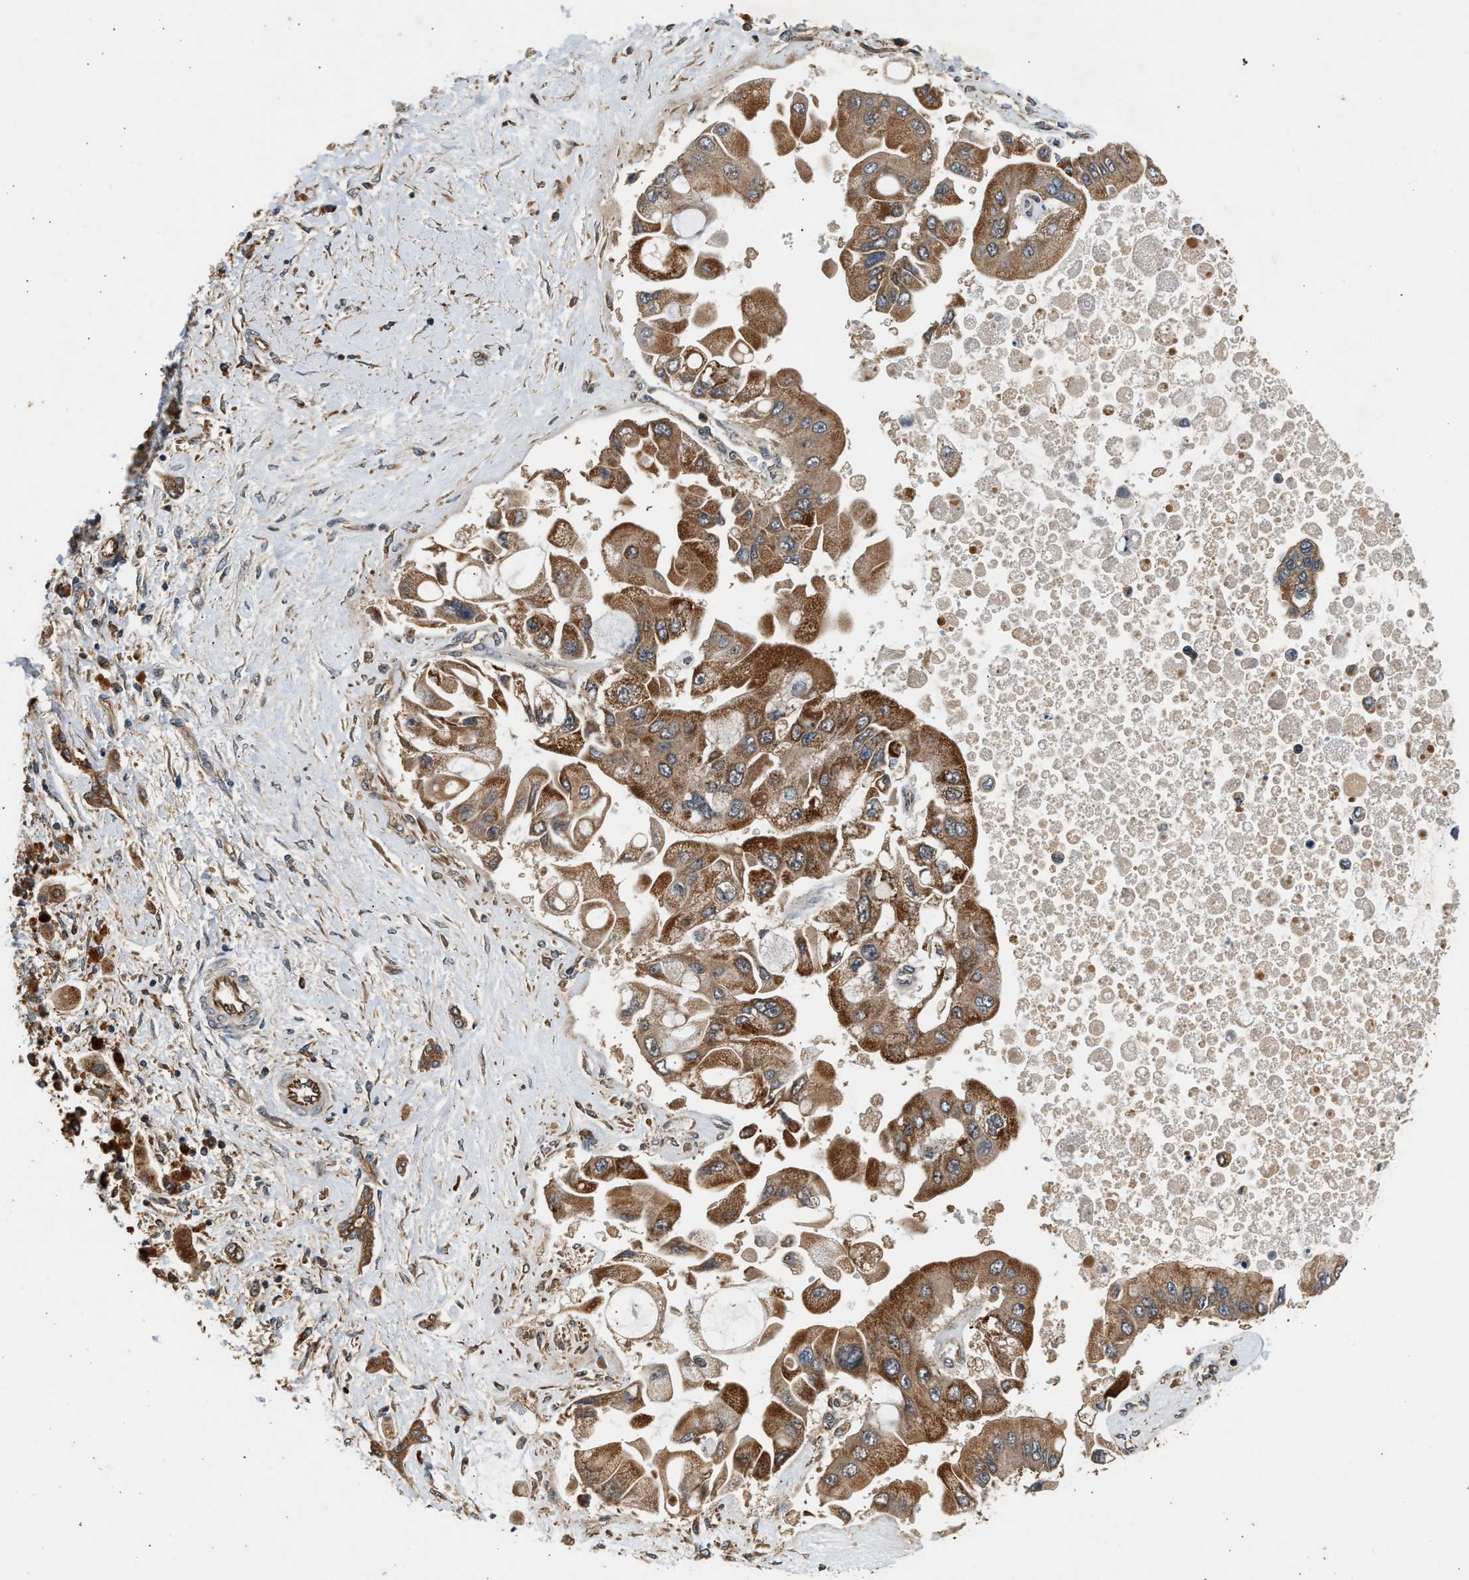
{"staining": {"intensity": "moderate", "quantity": ">75%", "location": "cytoplasmic/membranous"}, "tissue": "liver cancer", "cell_type": "Tumor cells", "image_type": "cancer", "snomed": [{"axis": "morphology", "description": "Cholangiocarcinoma"}, {"axis": "topography", "description": "Liver"}], "caption": "Immunohistochemical staining of liver cholangiocarcinoma exhibits medium levels of moderate cytoplasmic/membranous protein expression in about >75% of tumor cells.", "gene": "DUSP14", "patient": {"sex": "male", "age": 50}}